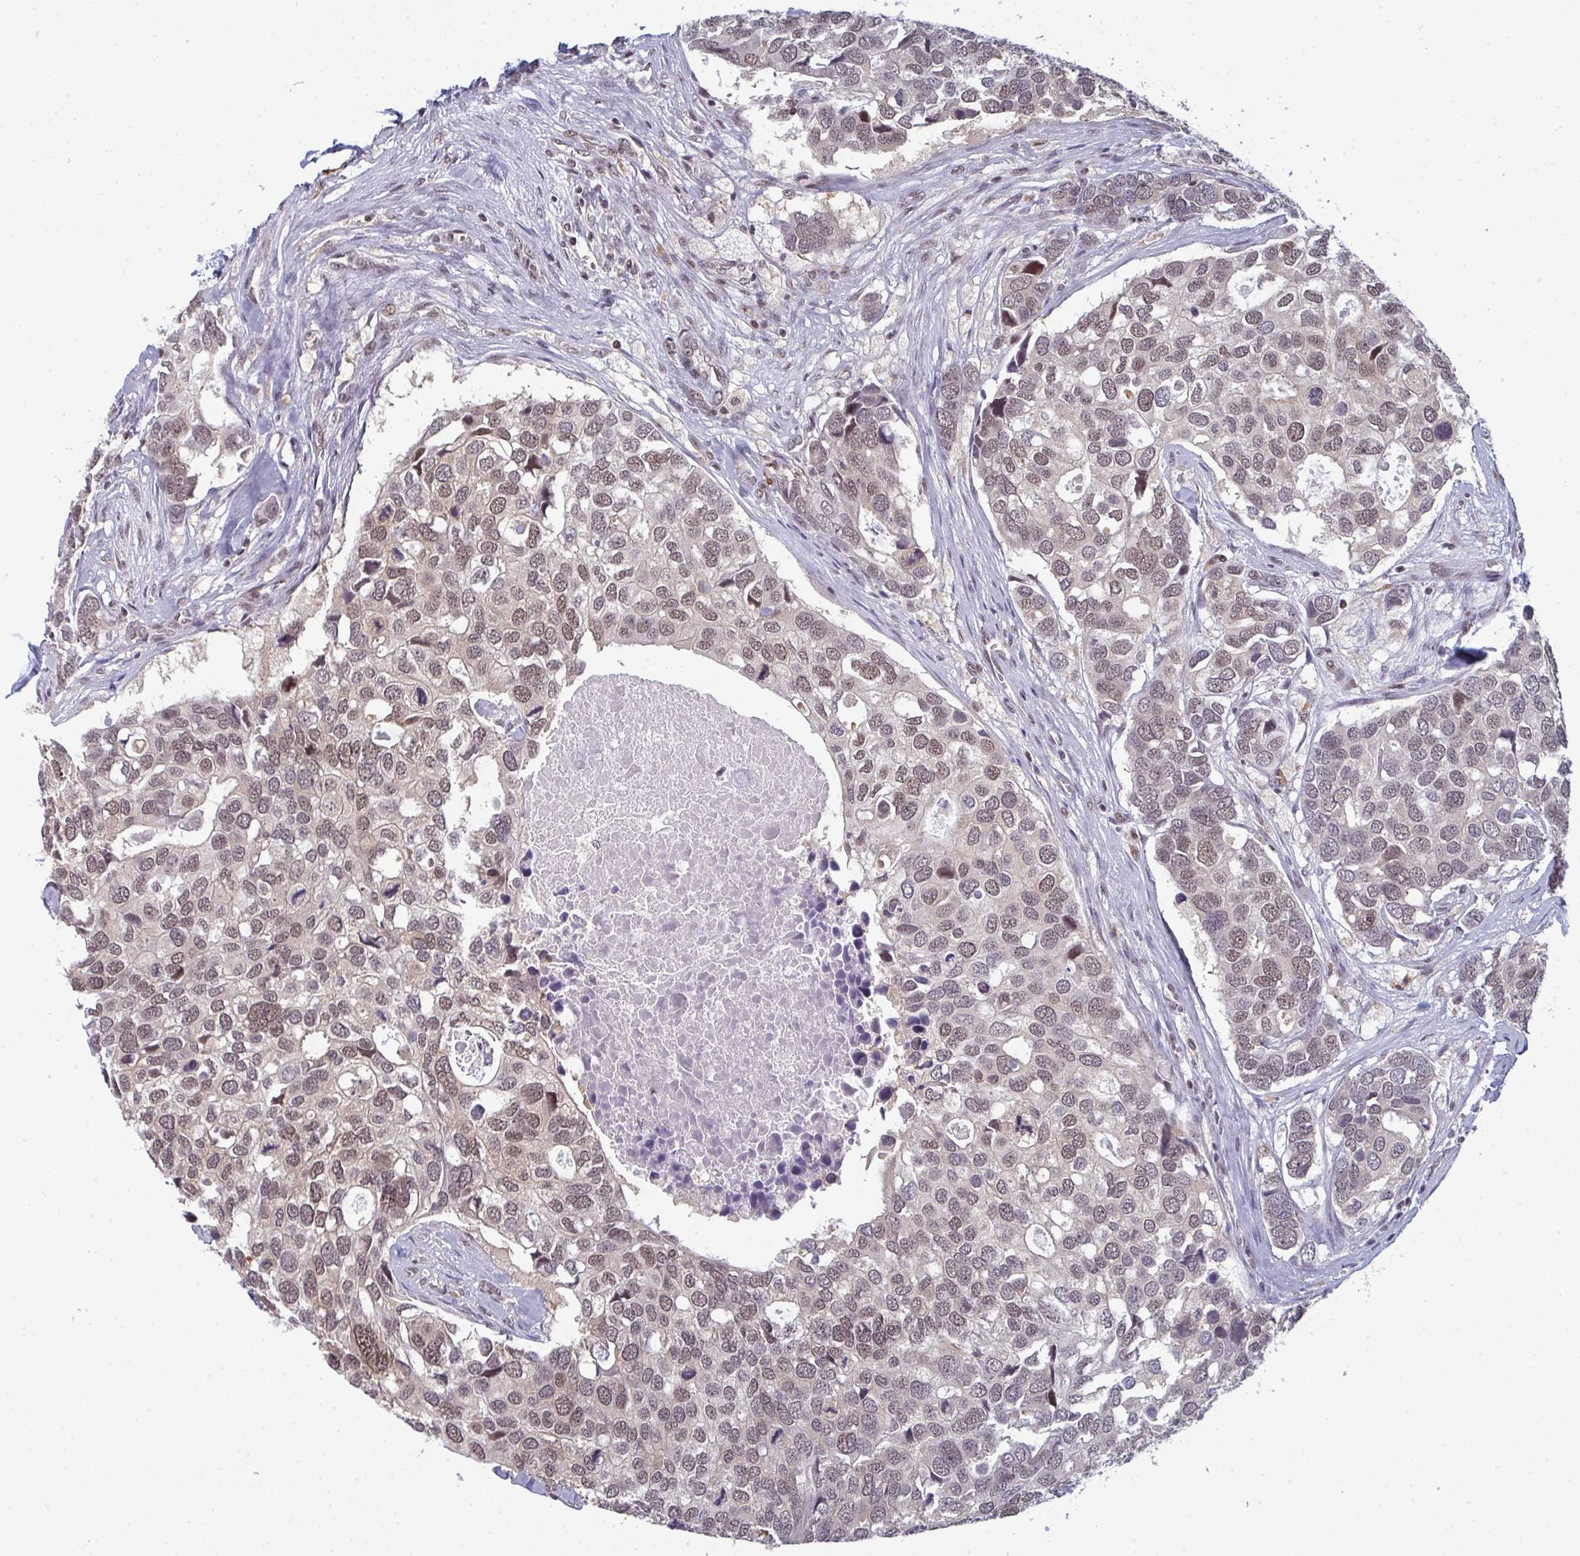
{"staining": {"intensity": "weak", "quantity": ">75%", "location": "nuclear"}, "tissue": "breast cancer", "cell_type": "Tumor cells", "image_type": "cancer", "snomed": [{"axis": "morphology", "description": "Duct carcinoma"}, {"axis": "topography", "description": "Breast"}], "caption": "Human breast cancer (invasive ductal carcinoma) stained with a brown dye shows weak nuclear positive positivity in about >75% of tumor cells.", "gene": "ATF1", "patient": {"sex": "female", "age": 83}}